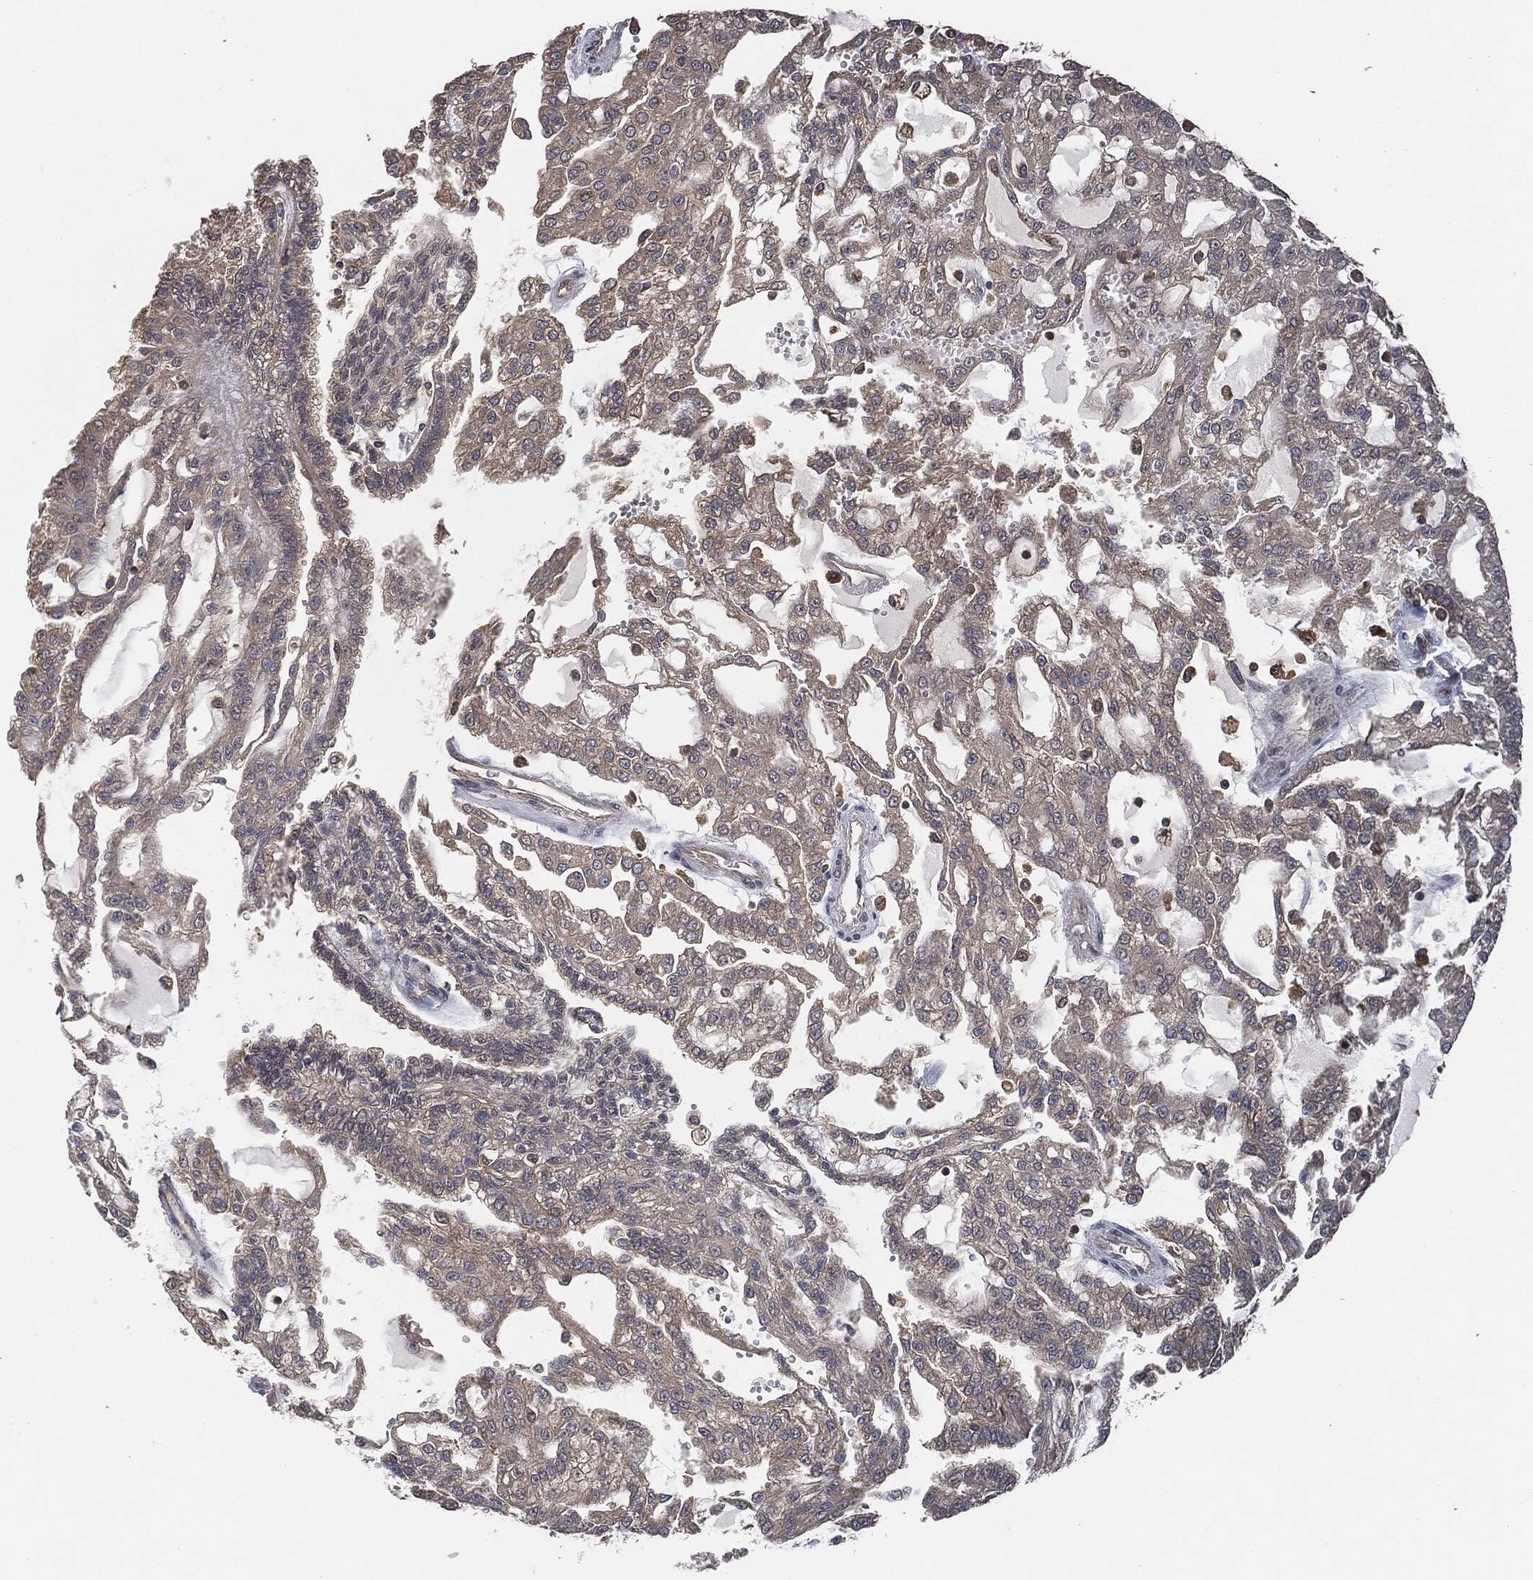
{"staining": {"intensity": "negative", "quantity": "none", "location": "none"}, "tissue": "renal cancer", "cell_type": "Tumor cells", "image_type": "cancer", "snomed": [{"axis": "morphology", "description": "Adenocarcinoma, NOS"}, {"axis": "topography", "description": "Kidney"}], "caption": "Immunohistochemistry histopathology image of renal cancer (adenocarcinoma) stained for a protein (brown), which exhibits no staining in tumor cells.", "gene": "ERBIN", "patient": {"sex": "male", "age": 63}}